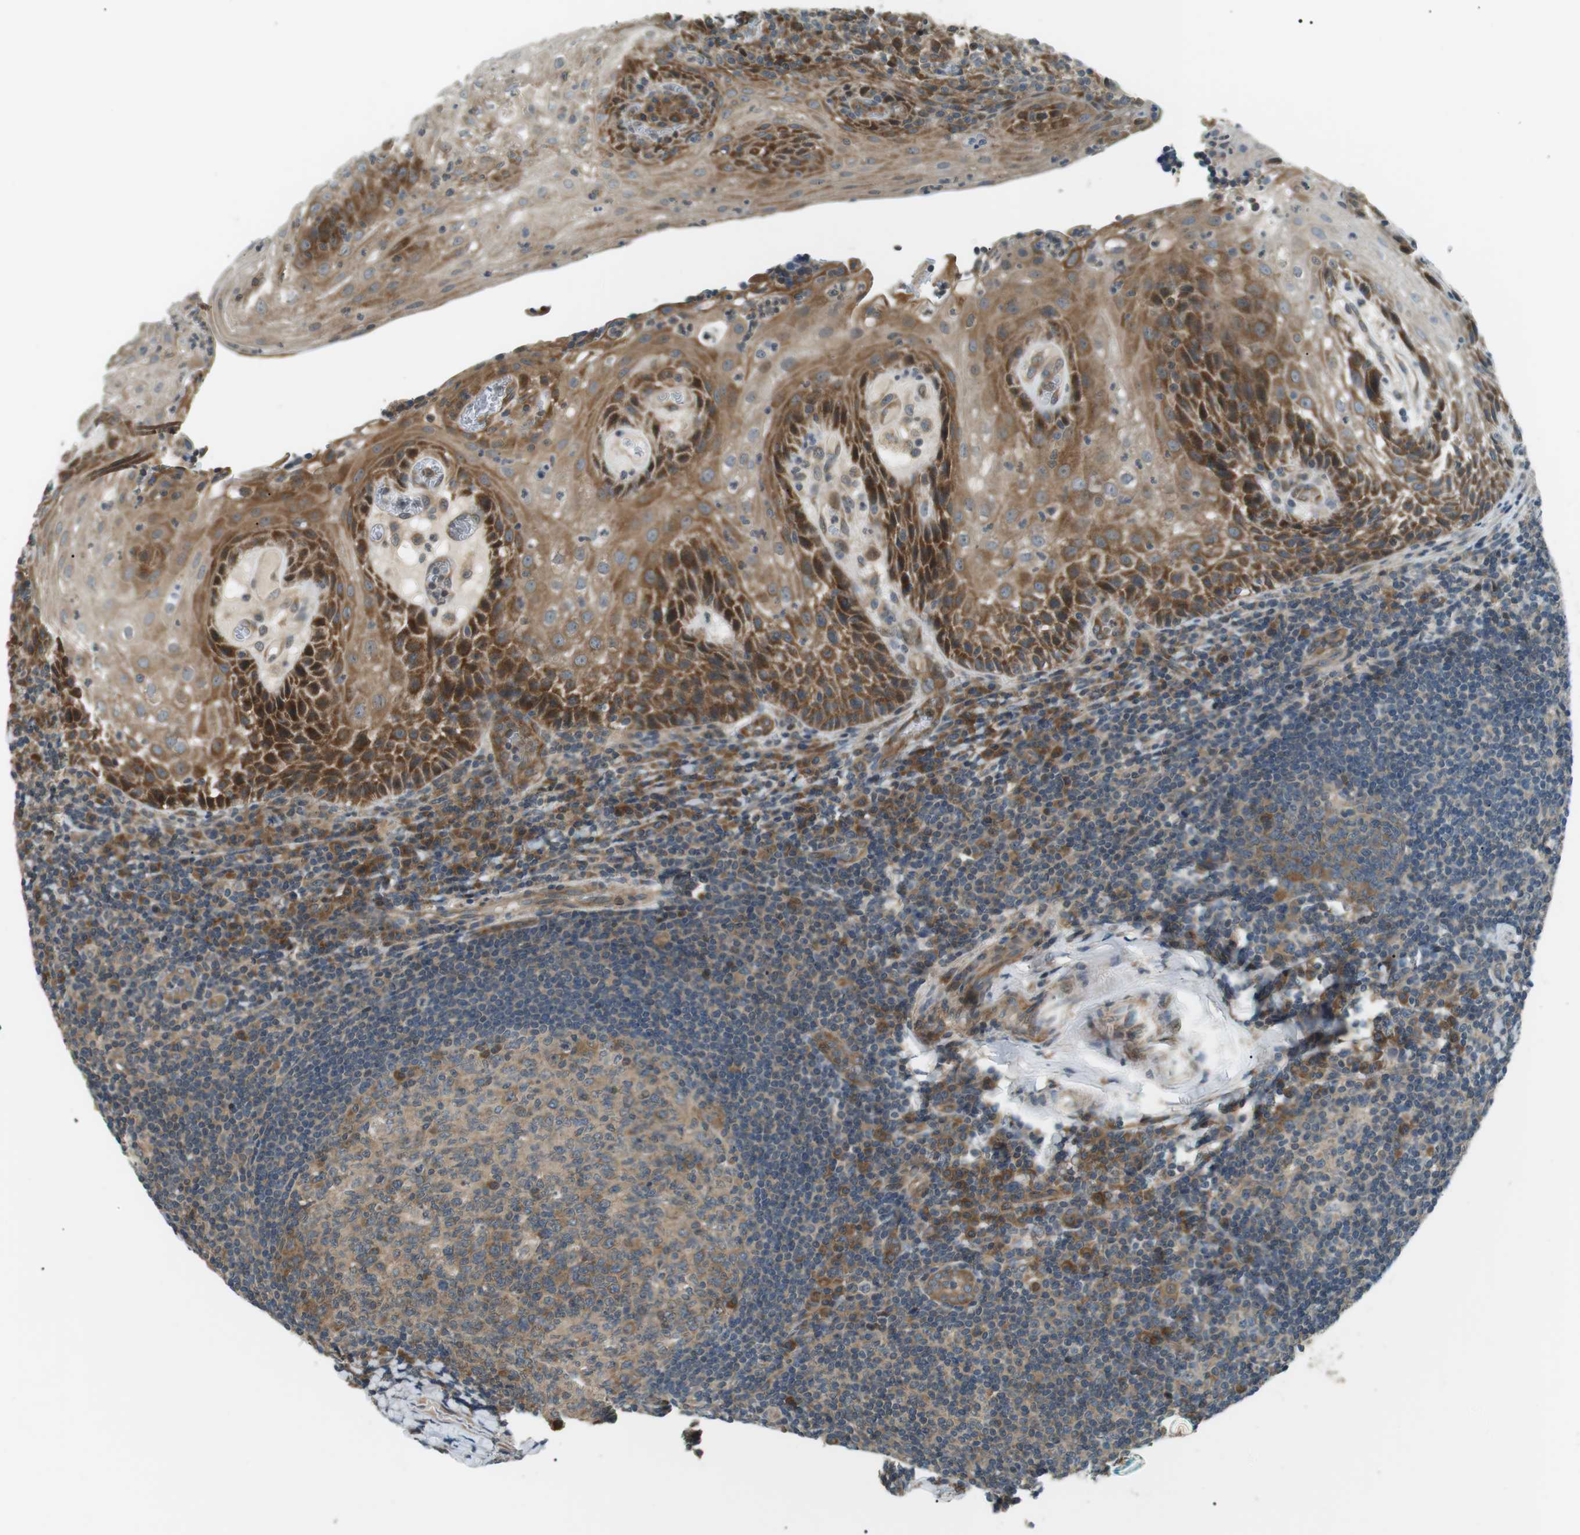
{"staining": {"intensity": "moderate", "quantity": ">75%", "location": "cytoplasmic/membranous"}, "tissue": "tonsil", "cell_type": "Germinal center cells", "image_type": "normal", "snomed": [{"axis": "morphology", "description": "Normal tissue, NOS"}, {"axis": "topography", "description": "Tonsil"}], "caption": "A brown stain shows moderate cytoplasmic/membranous positivity of a protein in germinal center cells of normal tonsil.", "gene": "TMEM74", "patient": {"sex": "male", "age": 37}}